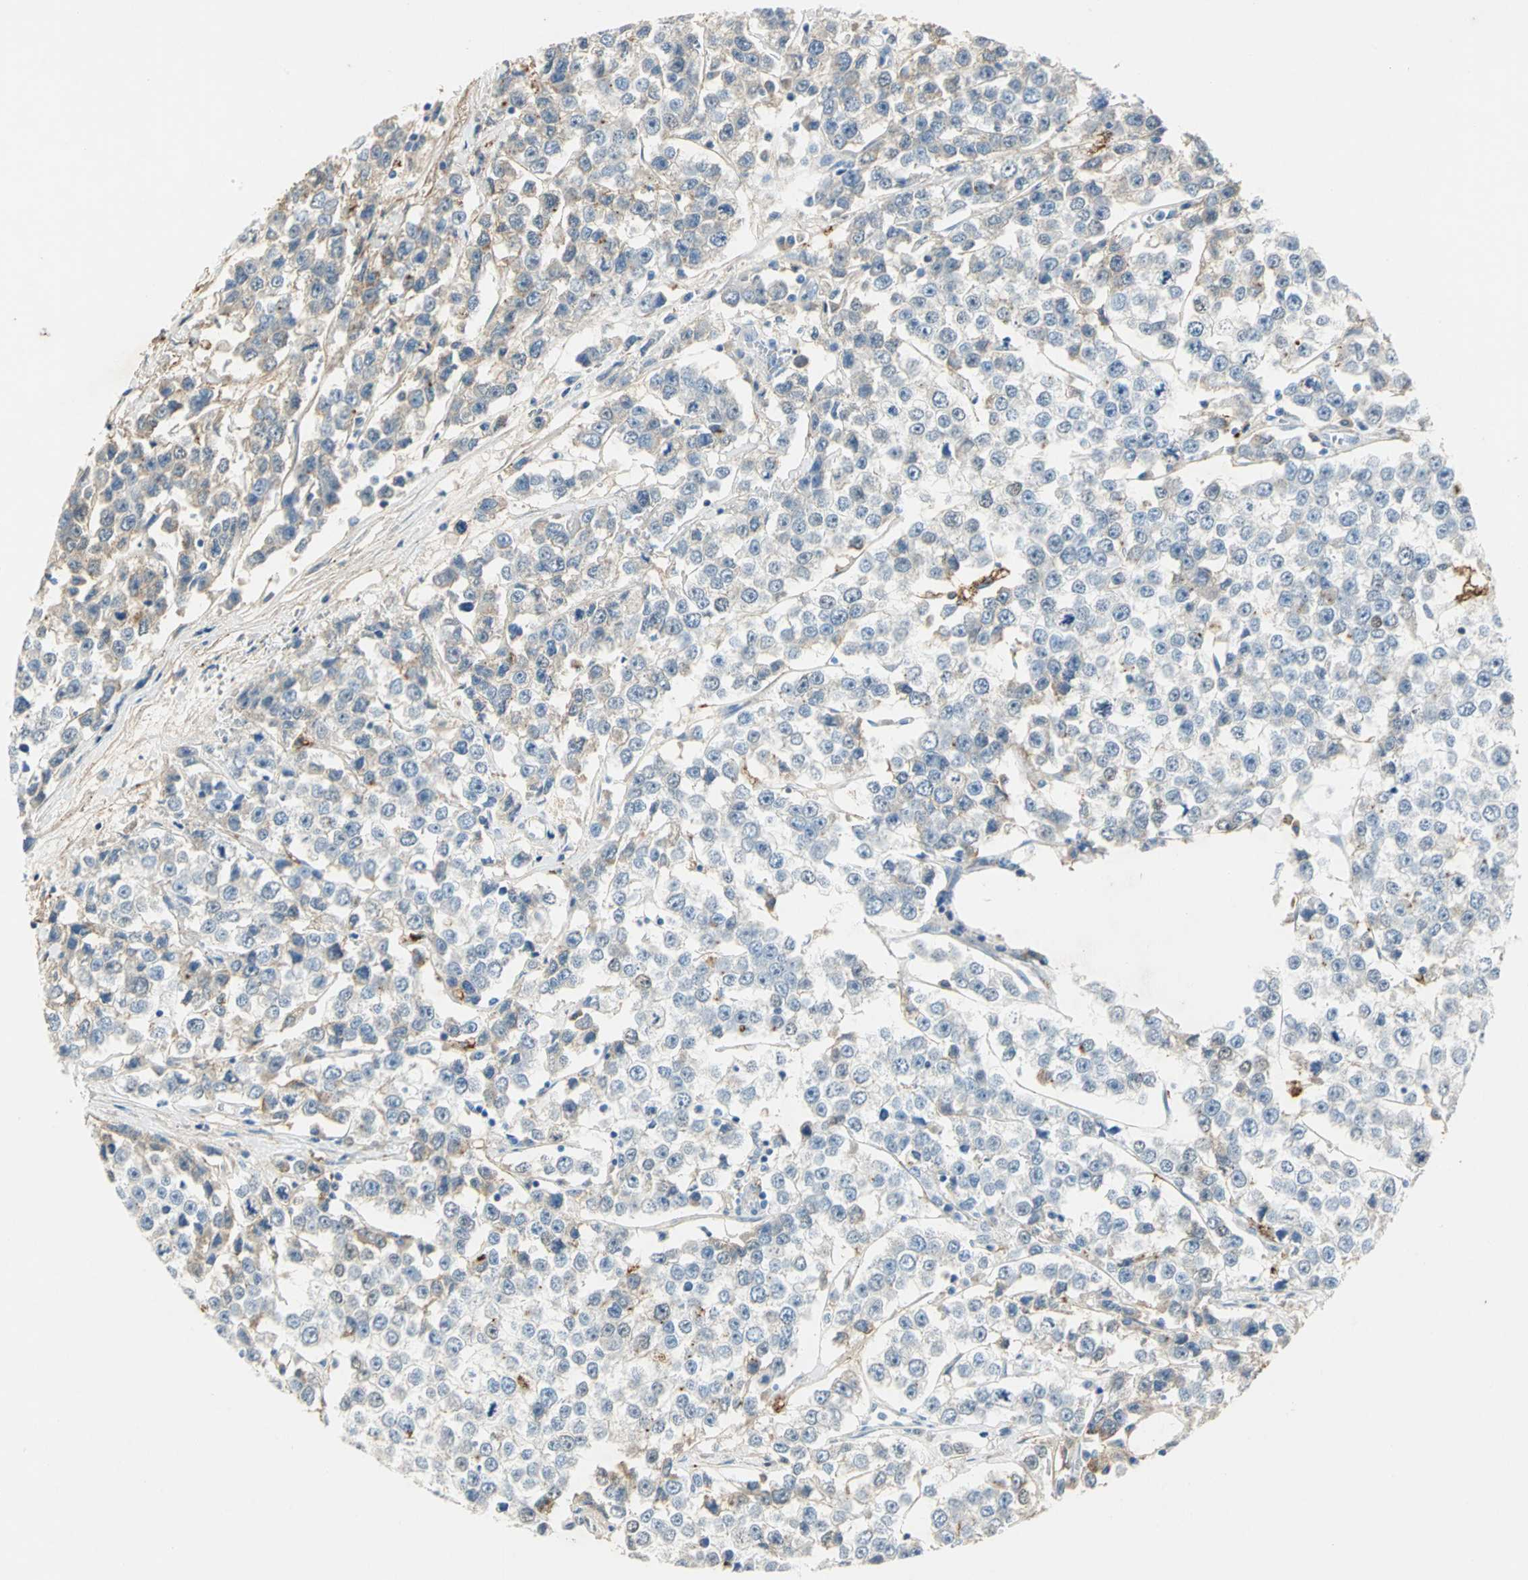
{"staining": {"intensity": "weak", "quantity": "<25%", "location": "cytoplasmic/membranous"}, "tissue": "testis cancer", "cell_type": "Tumor cells", "image_type": "cancer", "snomed": [{"axis": "morphology", "description": "Seminoma, NOS"}, {"axis": "morphology", "description": "Carcinoma, Embryonal, NOS"}, {"axis": "topography", "description": "Testis"}], "caption": "This is an IHC histopathology image of human testis cancer. There is no staining in tumor cells.", "gene": "ANXA4", "patient": {"sex": "male", "age": 52}}